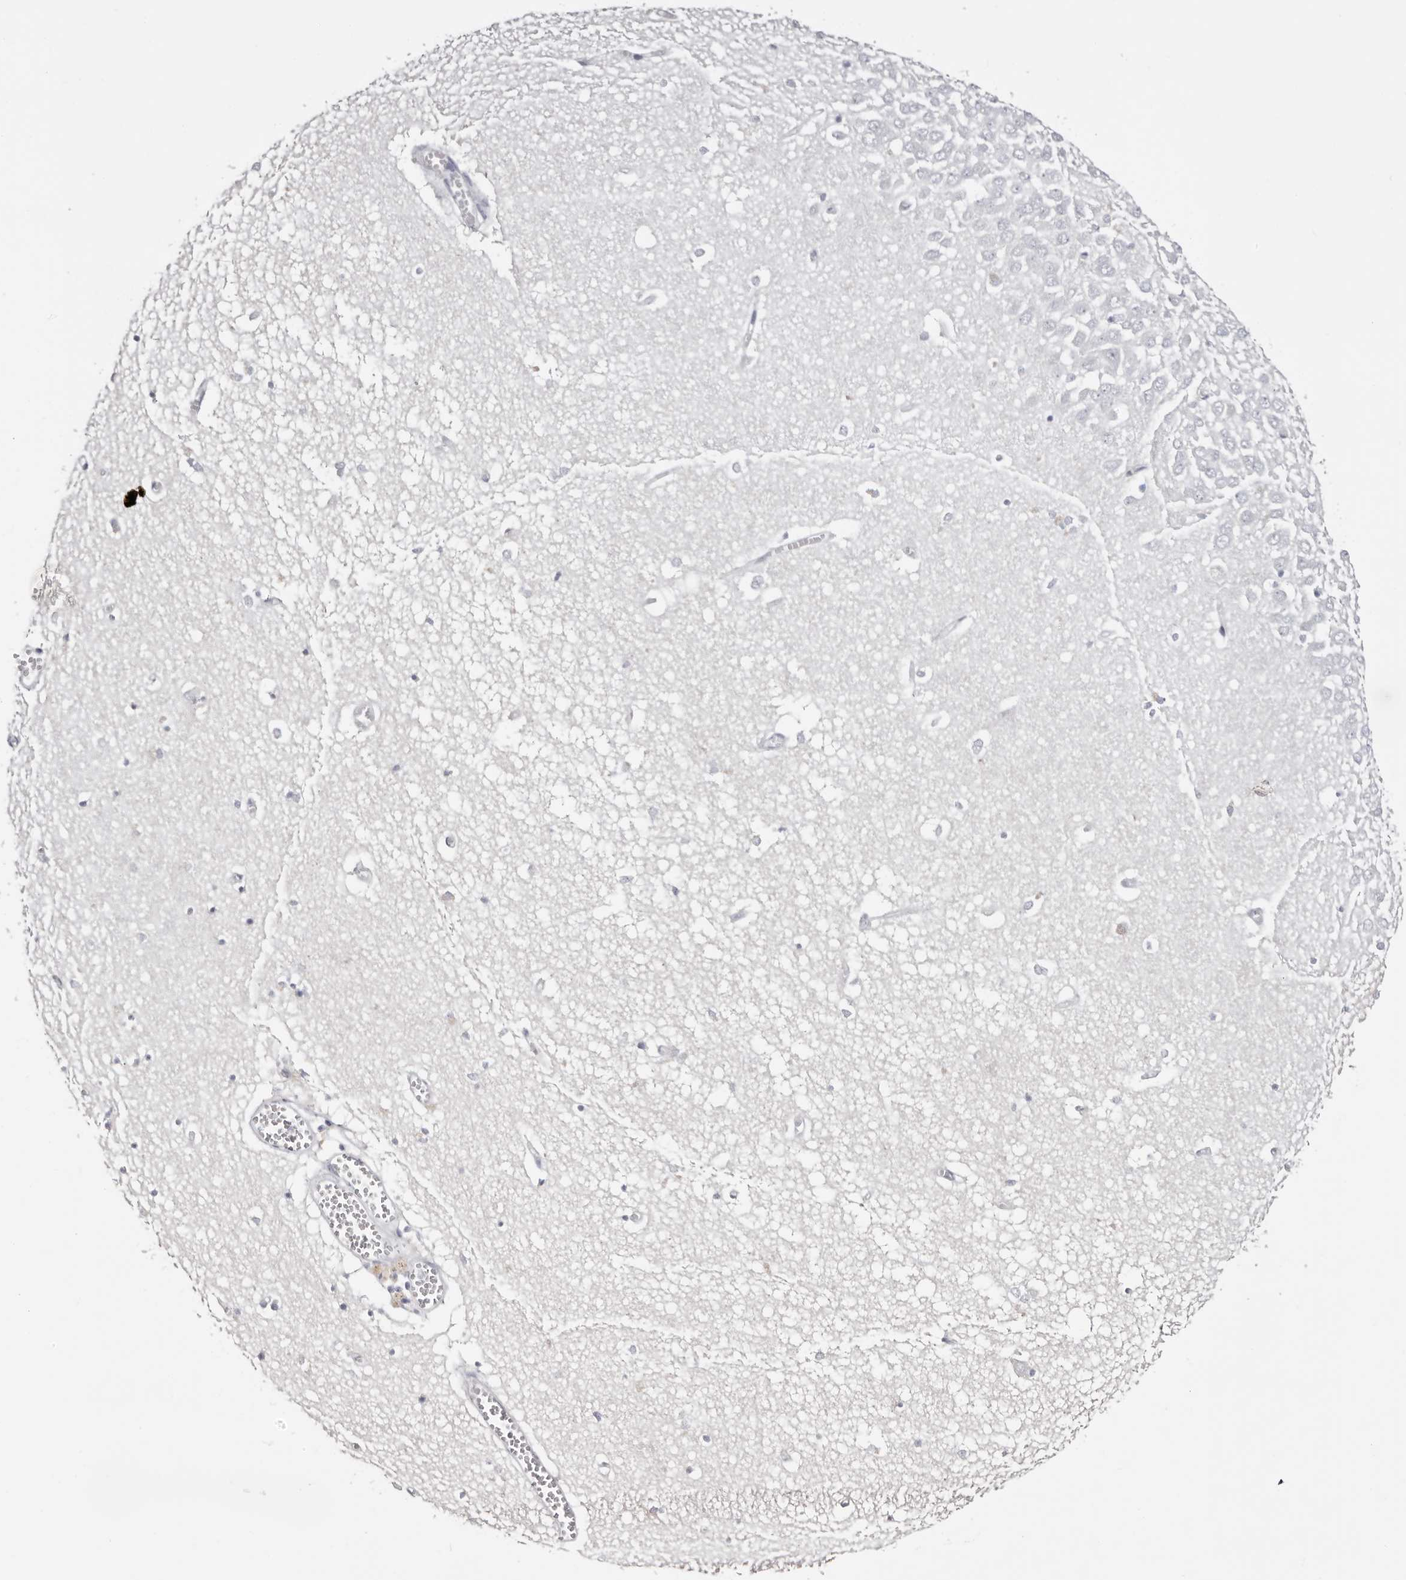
{"staining": {"intensity": "negative", "quantity": "none", "location": "none"}, "tissue": "hippocampus", "cell_type": "Glial cells", "image_type": "normal", "snomed": [{"axis": "morphology", "description": "Normal tissue, NOS"}, {"axis": "topography", "description": "Hippocampus"}], "caption": "This histopathology image is of benign hippocampus stained with immunohistochemistry to label a protein in brown with the nuclei are counter-stained blue. There is no staining in glial cells. (DAB (3,3'-diaminobenzidine) immunohistochemistry (IHC), high magnification).", "gene": "AKNAD1", "patient": {"sex": "male", "age": 70}}